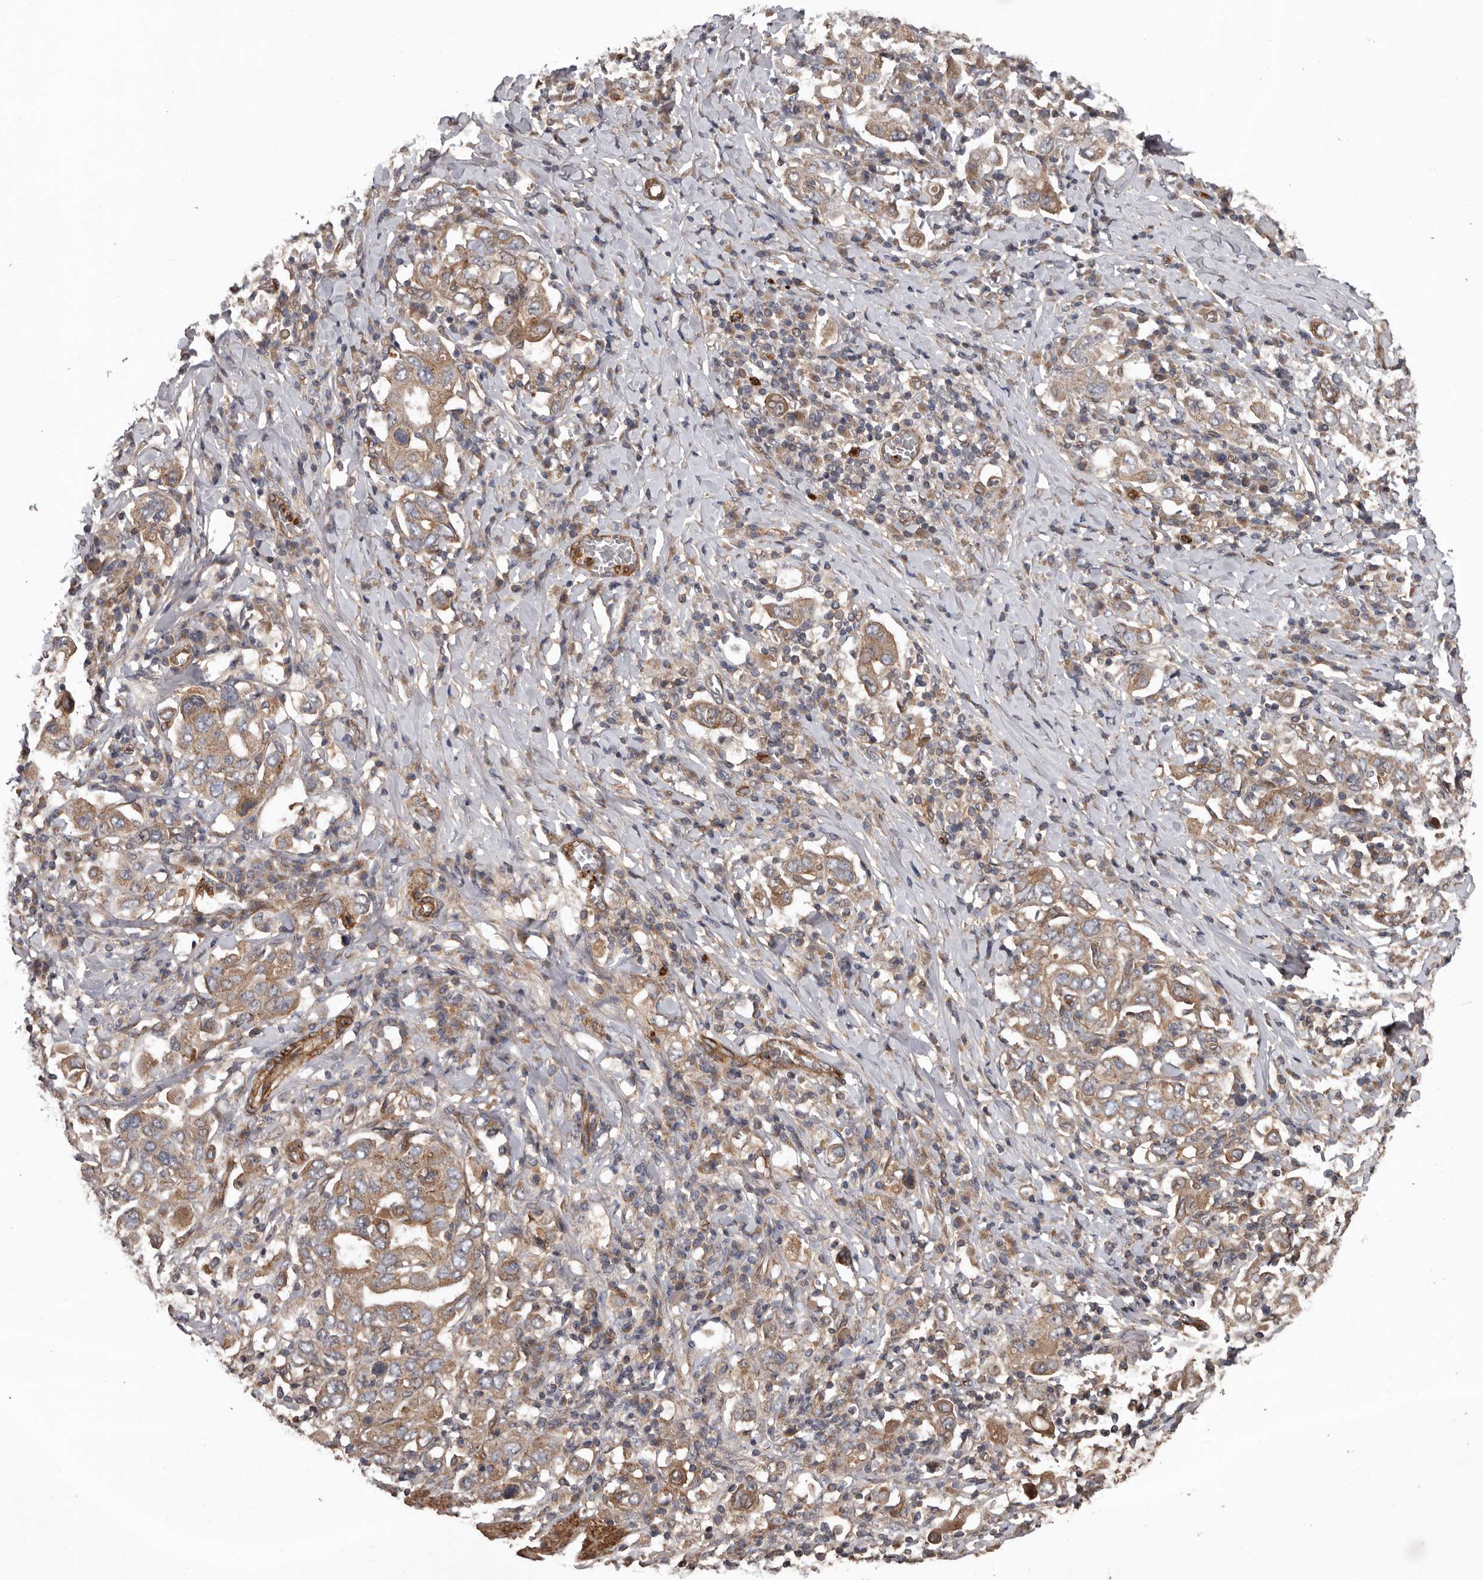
{"staining": {"intensity": "weak", "quantity": ">75%", "location": "cytoplasmic/membranous"}, "tissue": "stomach cancer", "cell_type": "Tumor cells", "image_type": "cancer", "snomed": [{"axis": "morphology", "description": "Adenocarcinoma, NOS"}, {"axis": "topography", "description": "Stomach, upper"}], "caption": "Weak cytoplasmic/membranous protein expression is present in about >75% of tumor cells in stomach adenocarcinoma.", "gene": "ARHGEF5", "patient": {"sex": "male", "age": 62}}